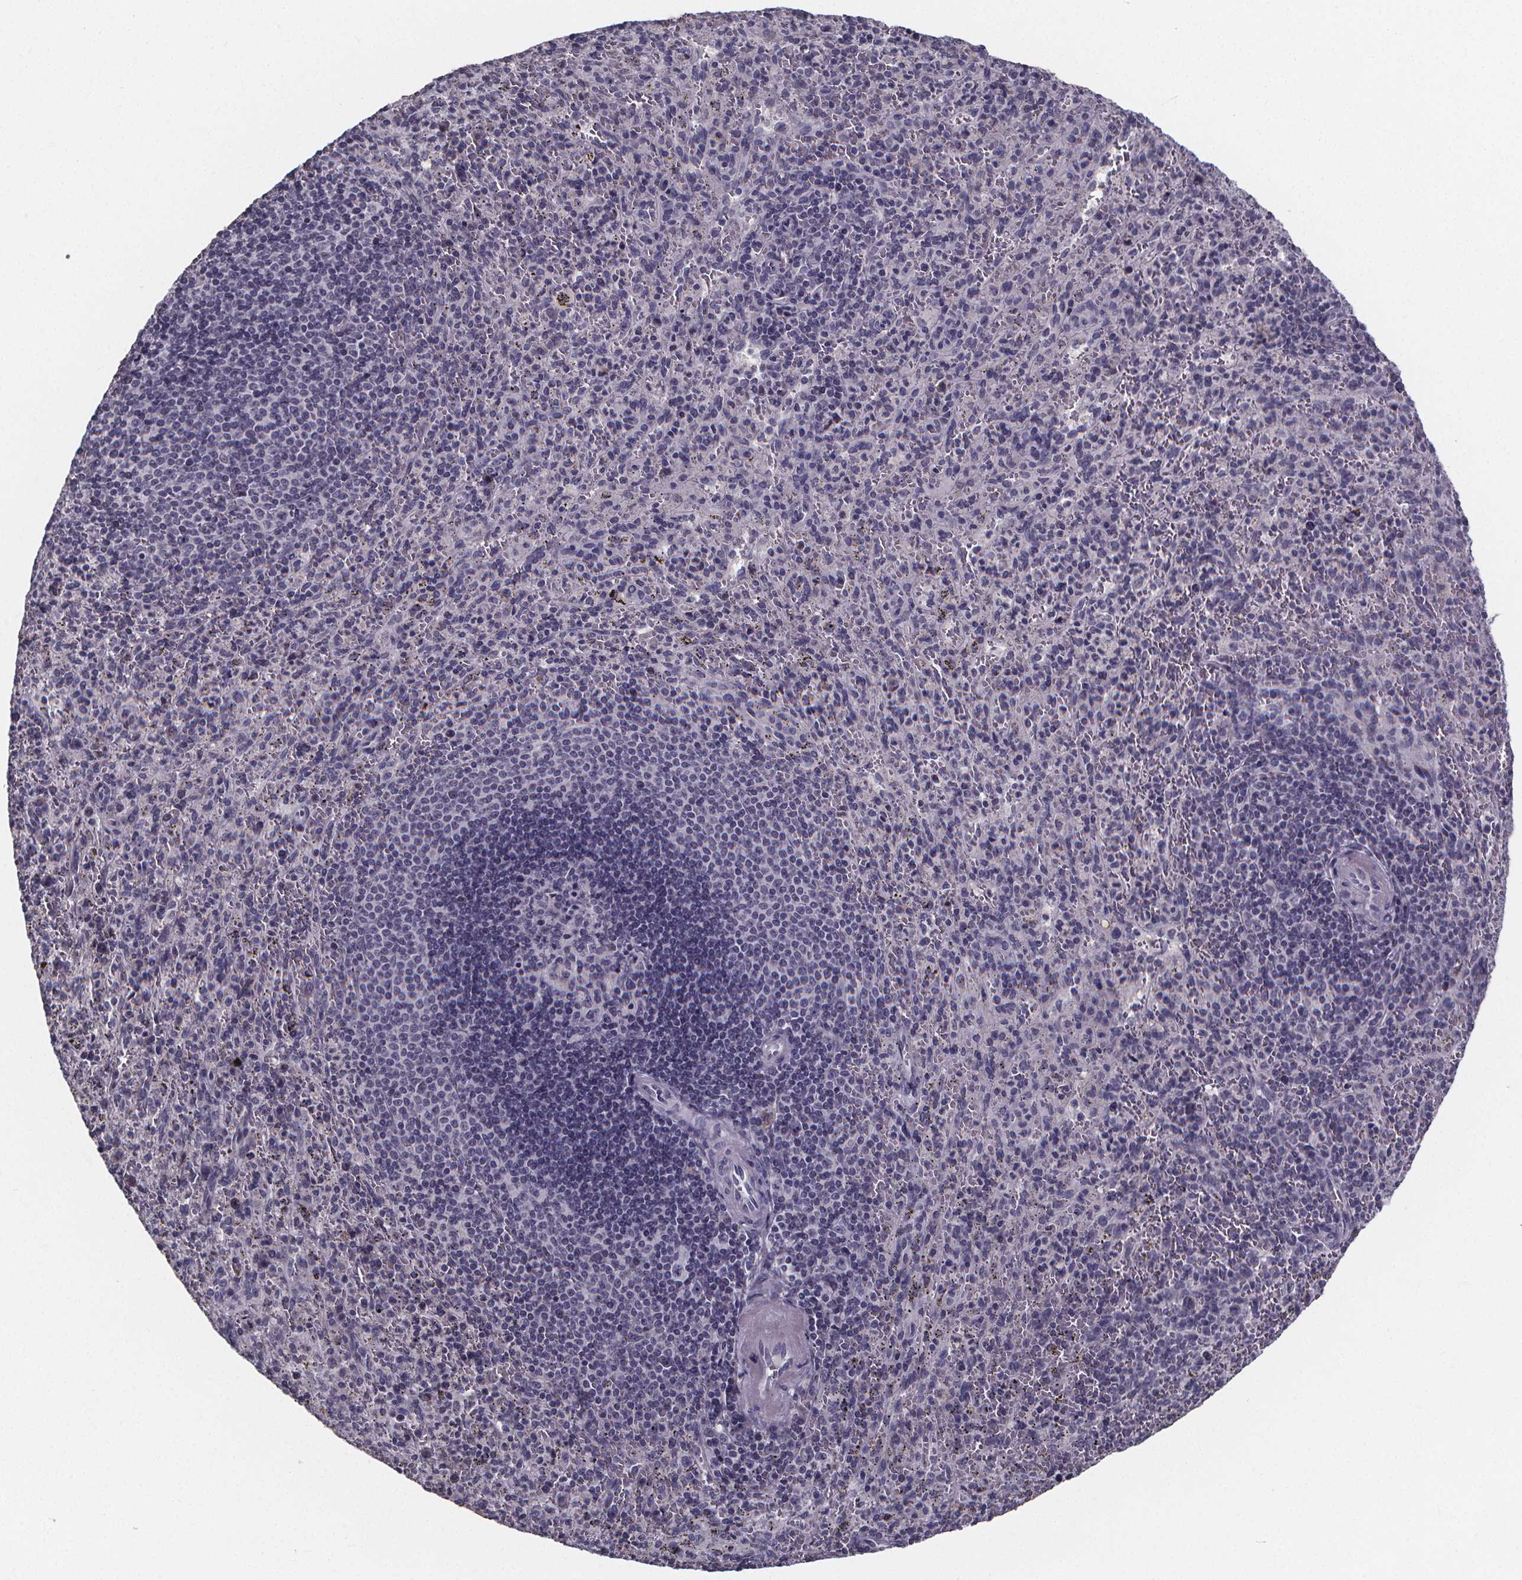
{"staining": {"intensity": "negative", "quantity": "none", "location": "none"}, "tissue": "spleen", "cell_type": "Cells in red pulp", "image_type": "normal", "snomed": [{"axis": "morphology", "description": "Normal tissue, NOS"}, {"axis": "topography", "description": "Spleen"}], "caption": "IHC of normal human spleen displays no staining in cells in red pulp.", "gene": "AGT", "patient": {"sex": "male", "age": 57}}